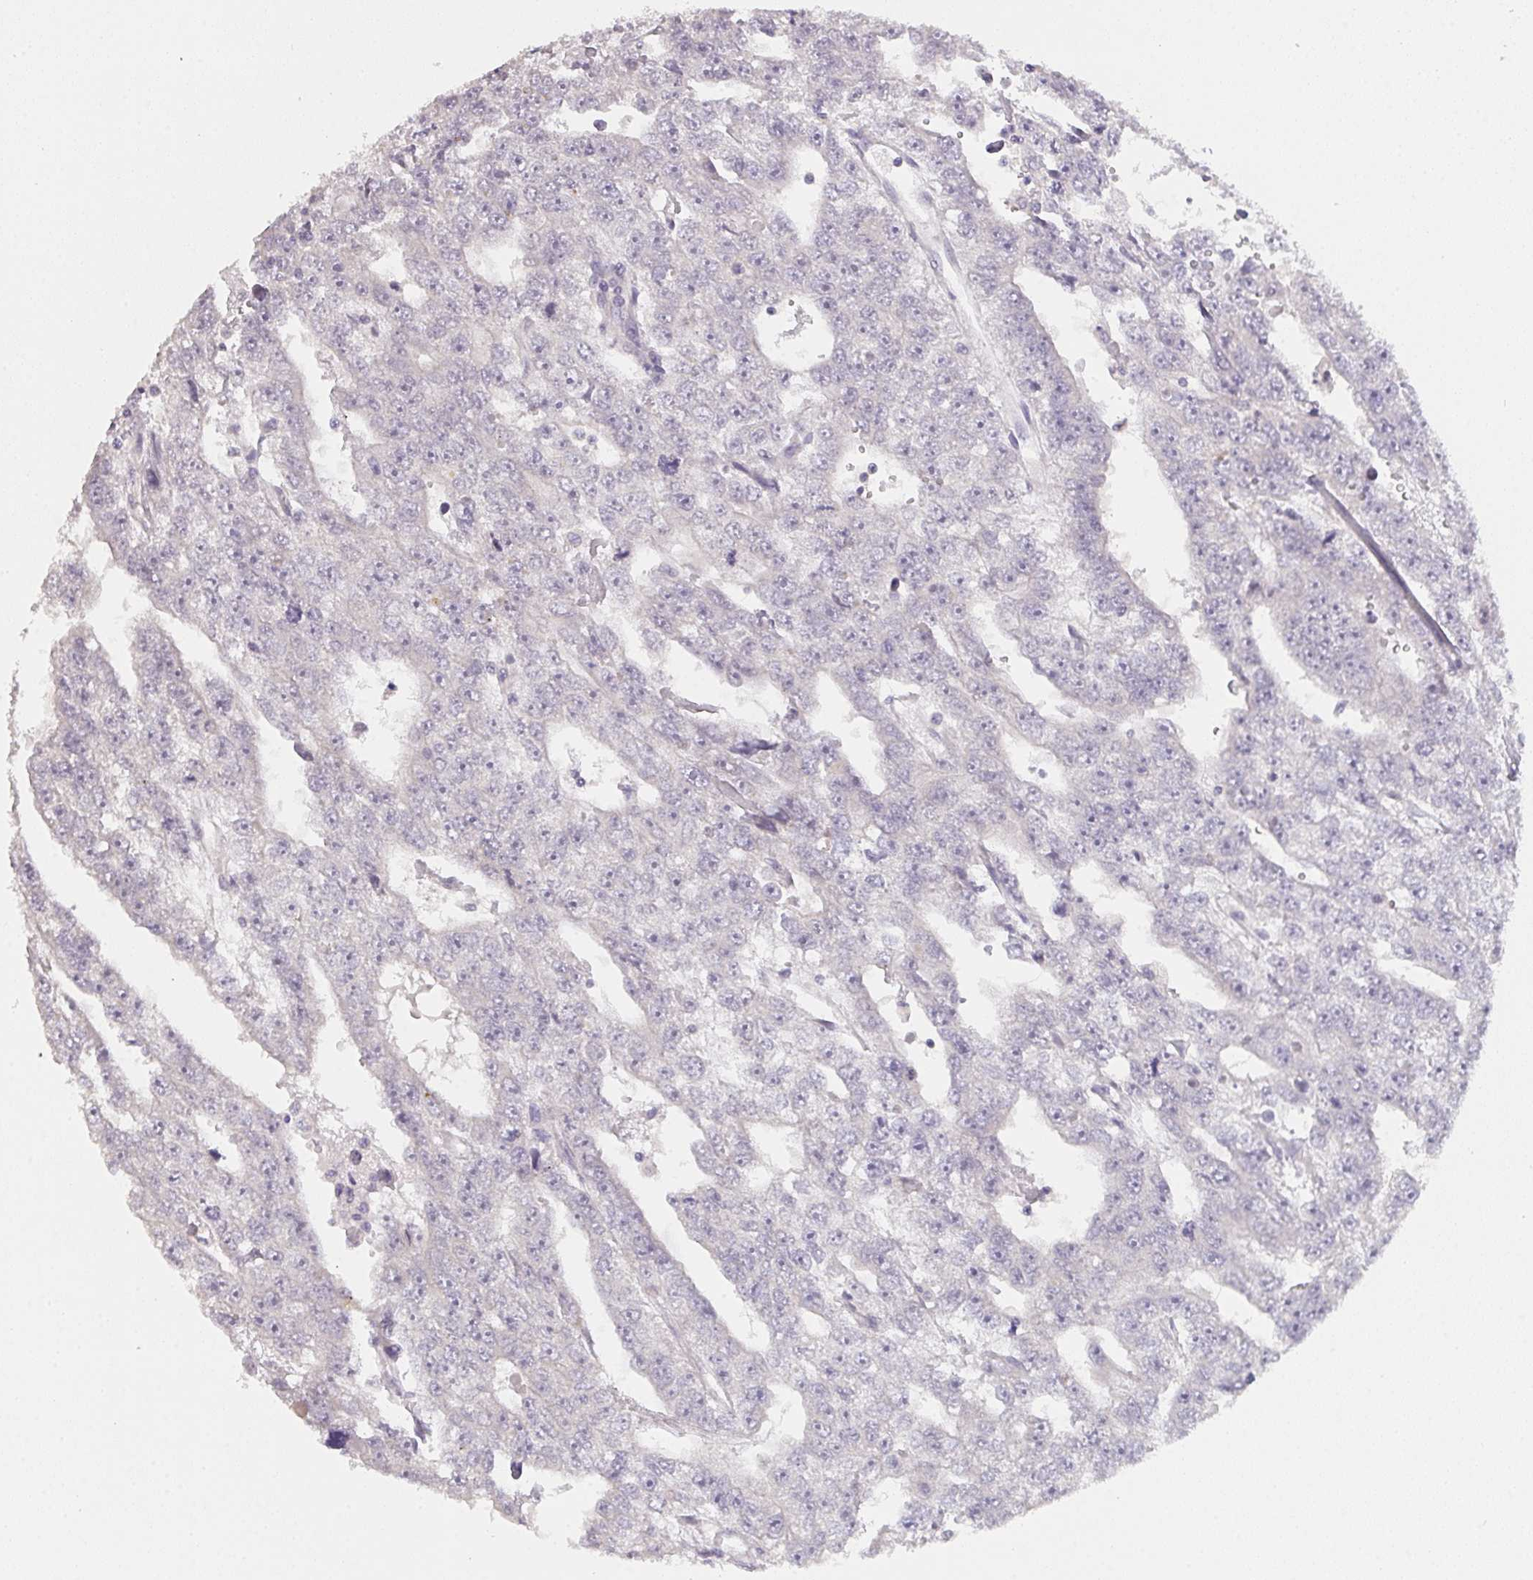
{"staining": {"intensity": "negative", "quantity": "none", "location": "none"}, "tissue": "testis cancer", "cell_type": "Tumor cells", "image_type": "cancer", "snomed": [{"axis": "morphology", "description": "Carcinoma, Embryonal, NOS"}, {"axis": "topography", "description": "Testis"}], "caption": "The image reveals no significant positivity in tumor cells of embryonal carcinoma (testis). The staining was performed using DAB (3,3'-diaminobenzidine) to visualize the protein expression in brown, while the nuclei were stained in blue with hematoxylin (Magnification: 20x).", "gene": "TMEM219", "patient": {"sex": "male", "age": 20}}